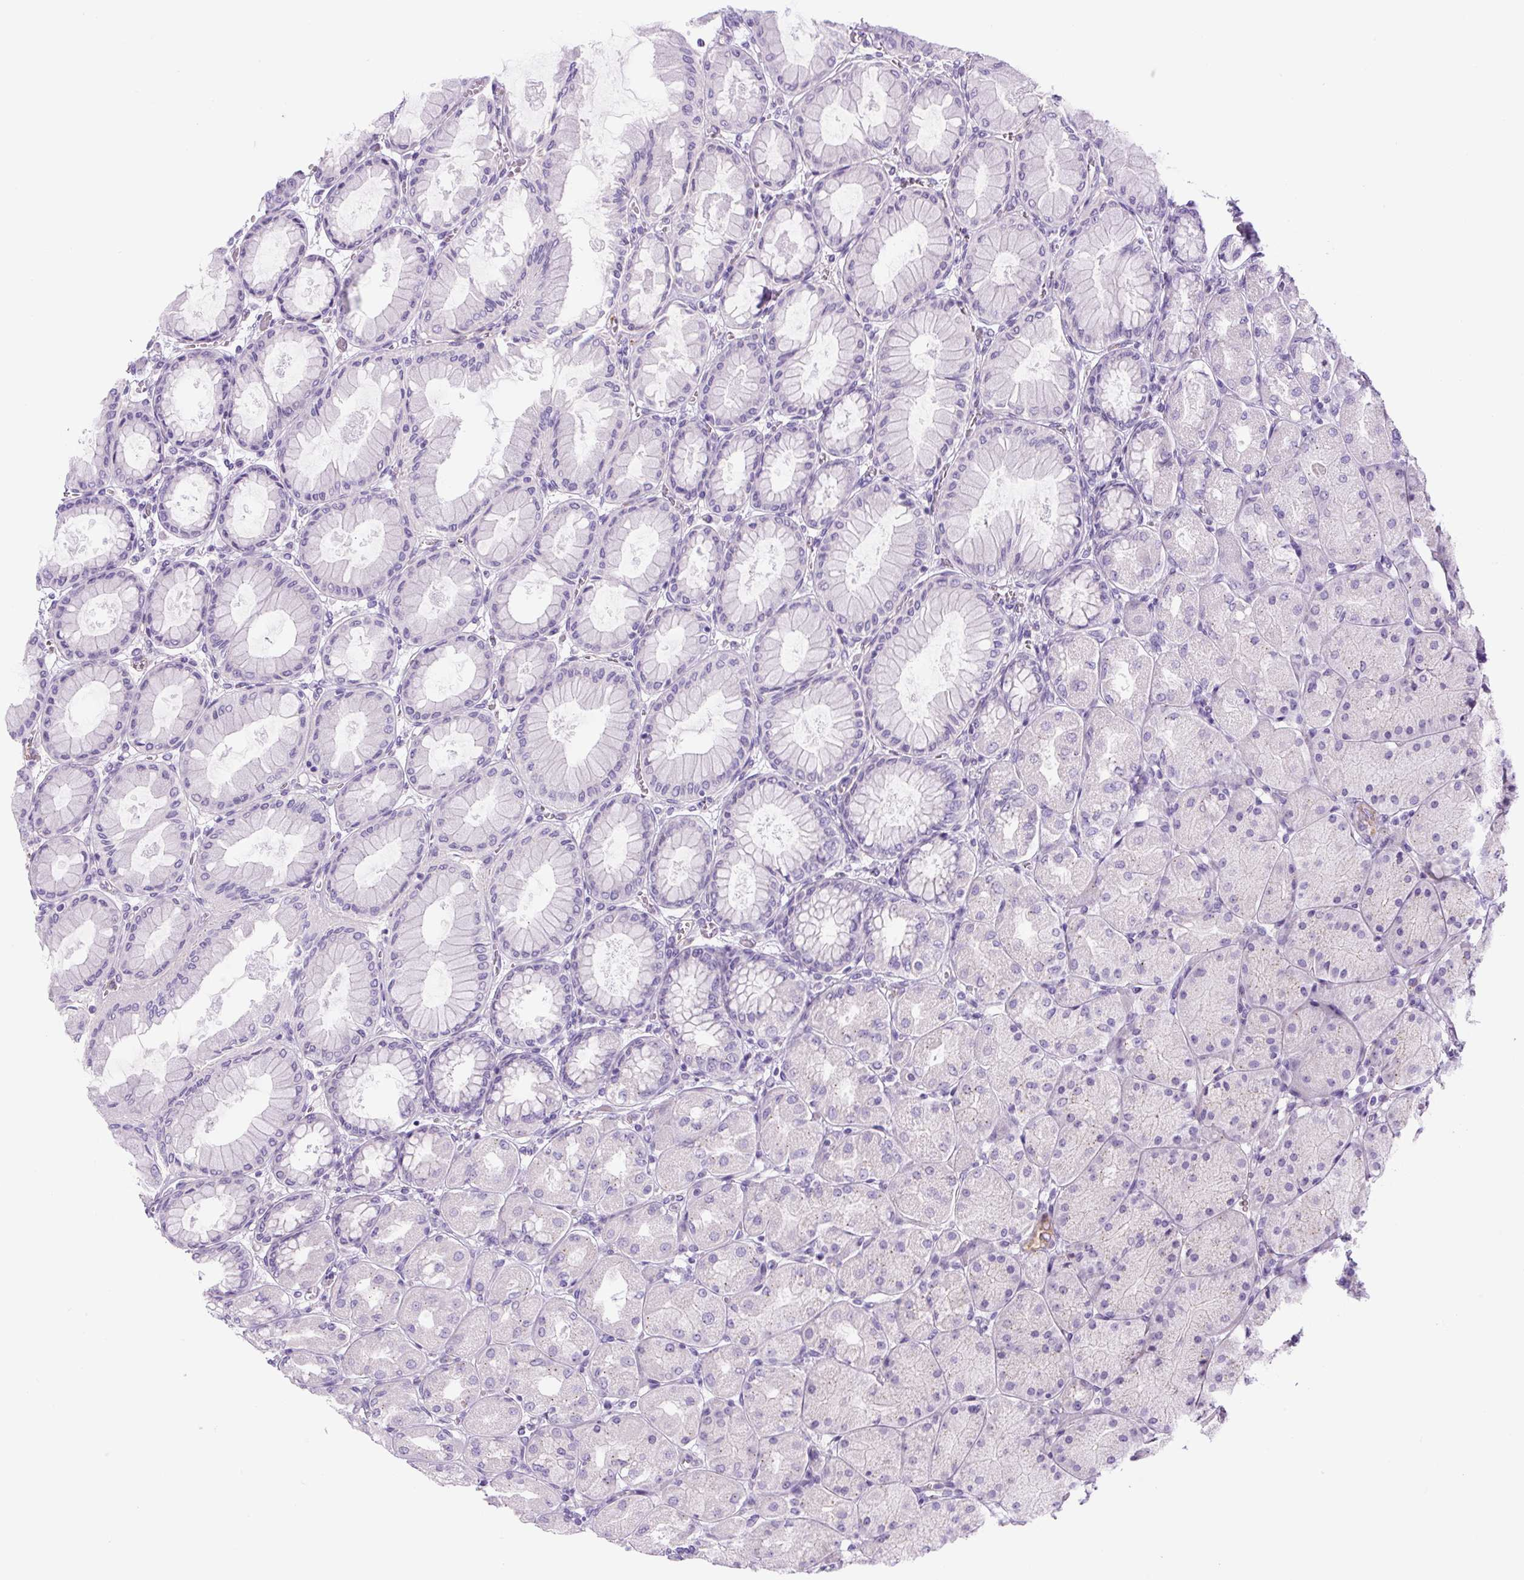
{"staining": {"intensity": "negative", "quantity": "none", "location": "none"}, "tissue": "stomach", "cell_type": "Glandular cells", "image_type": "normal", "snomed": [{"axis": "morphology", "description": "Normal tissue, NOS"}, {"axis": "topography", "description": "Stomach, upper"}], "caption": "Immunohistochemical staining of normal stomach displays no significant positivity in glandular cells.", "gene": "RSPO4", "patient": {"sex": "female", "age": 56}}